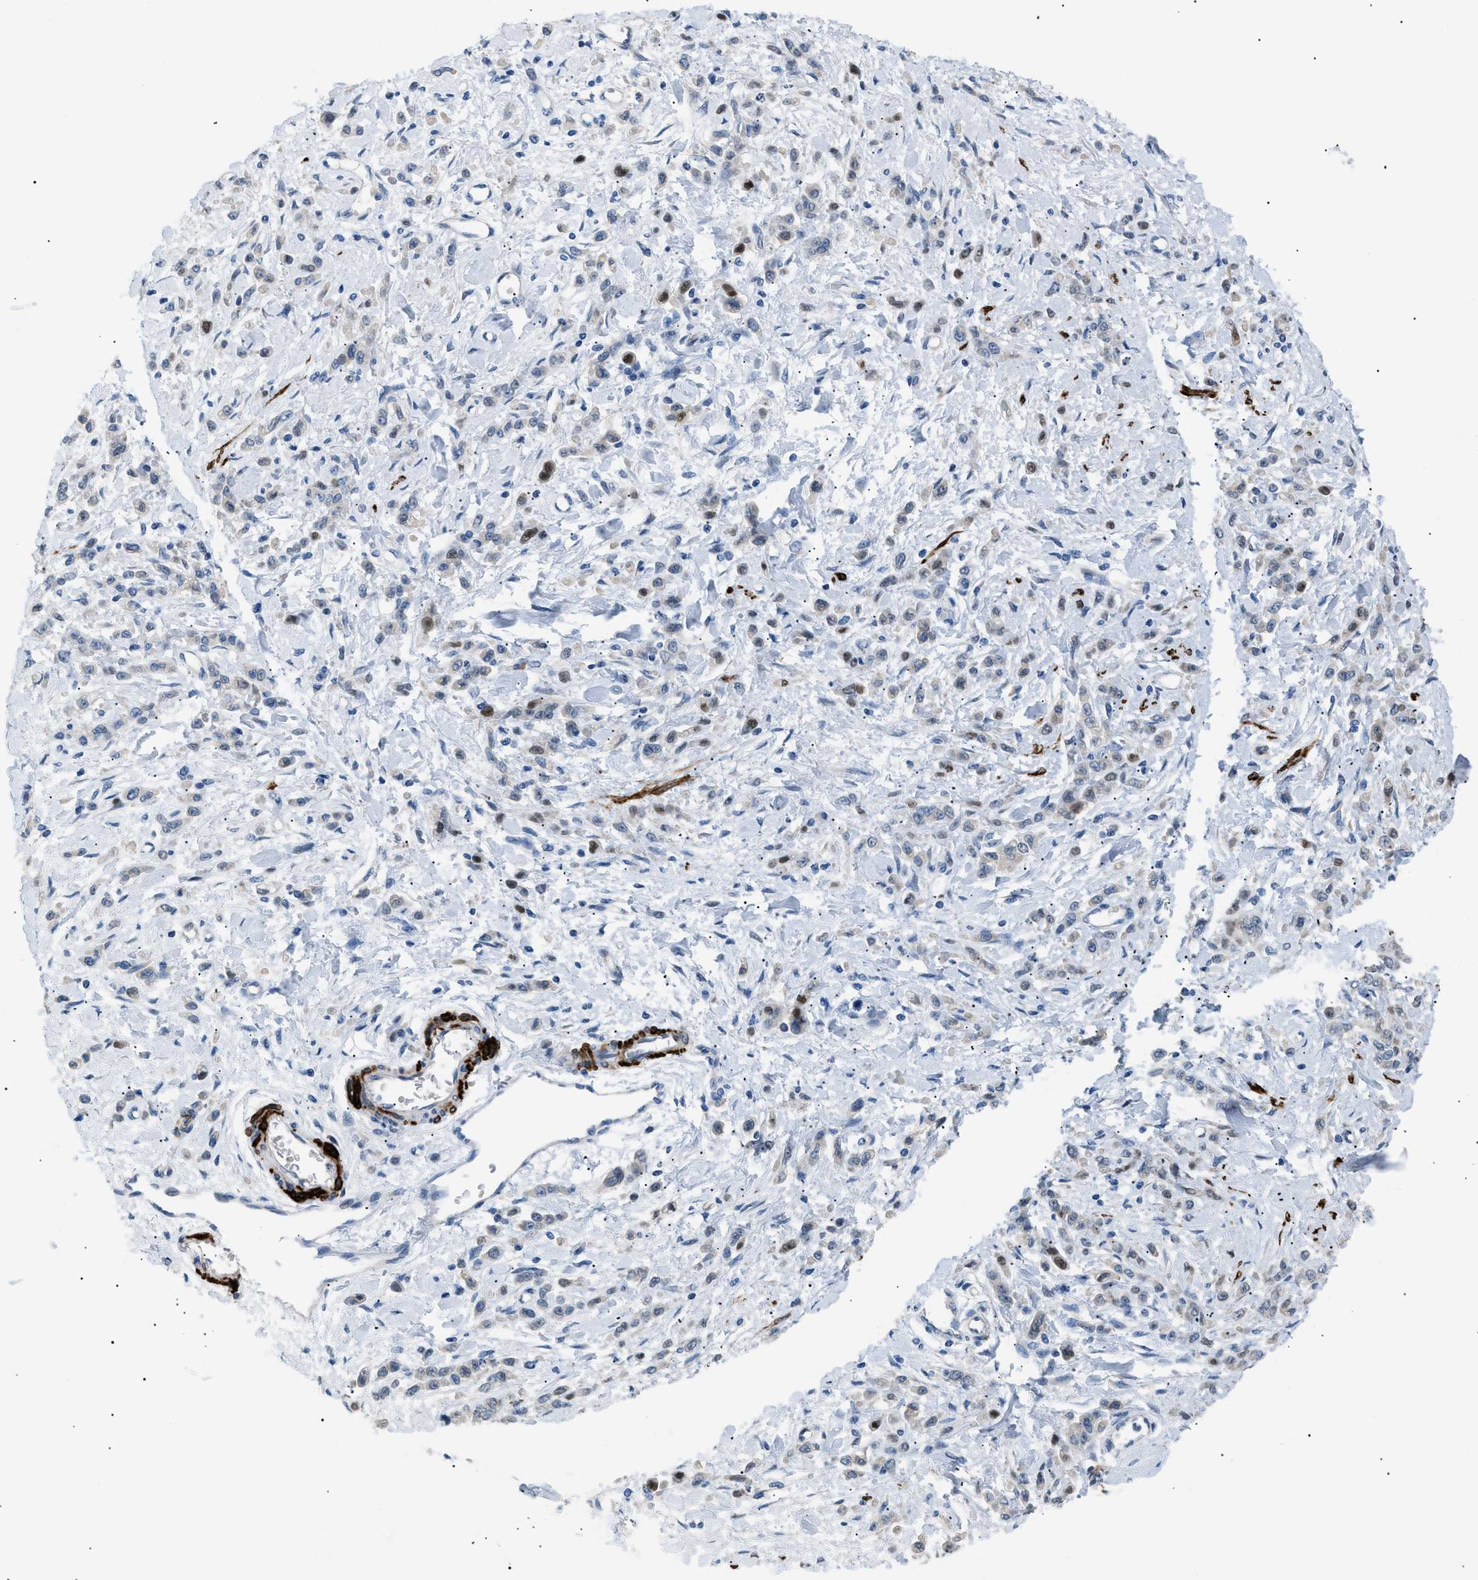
{"staining": {"intensity": "weak", "quantity": "<25%", "location": "nuclear"}, "tissue": "stomach cancer", "cell_type": "Tumor cells", "image_type": "cancer", "snomed": [{"axis": "morphology", "description": "Normal tissue, NOS"}, {"axis": "morphology", "description": "Adenocarcinoma, NOS"}, {"axis": "topography", "description": "Stomach"}], "caption": "Immunohistochemistry photomicrograph of neoplastic tissue: human stomach cancer (adenocarcinoma) stained with DAB demonstrates no significant protein expression in tumor cells. (DAB (3,3'-diaminobenzidine) immunohistochemistry (IHC), high magnification).", "gene": "ICA1", "patient": {"sex": "male", "age": 82}}